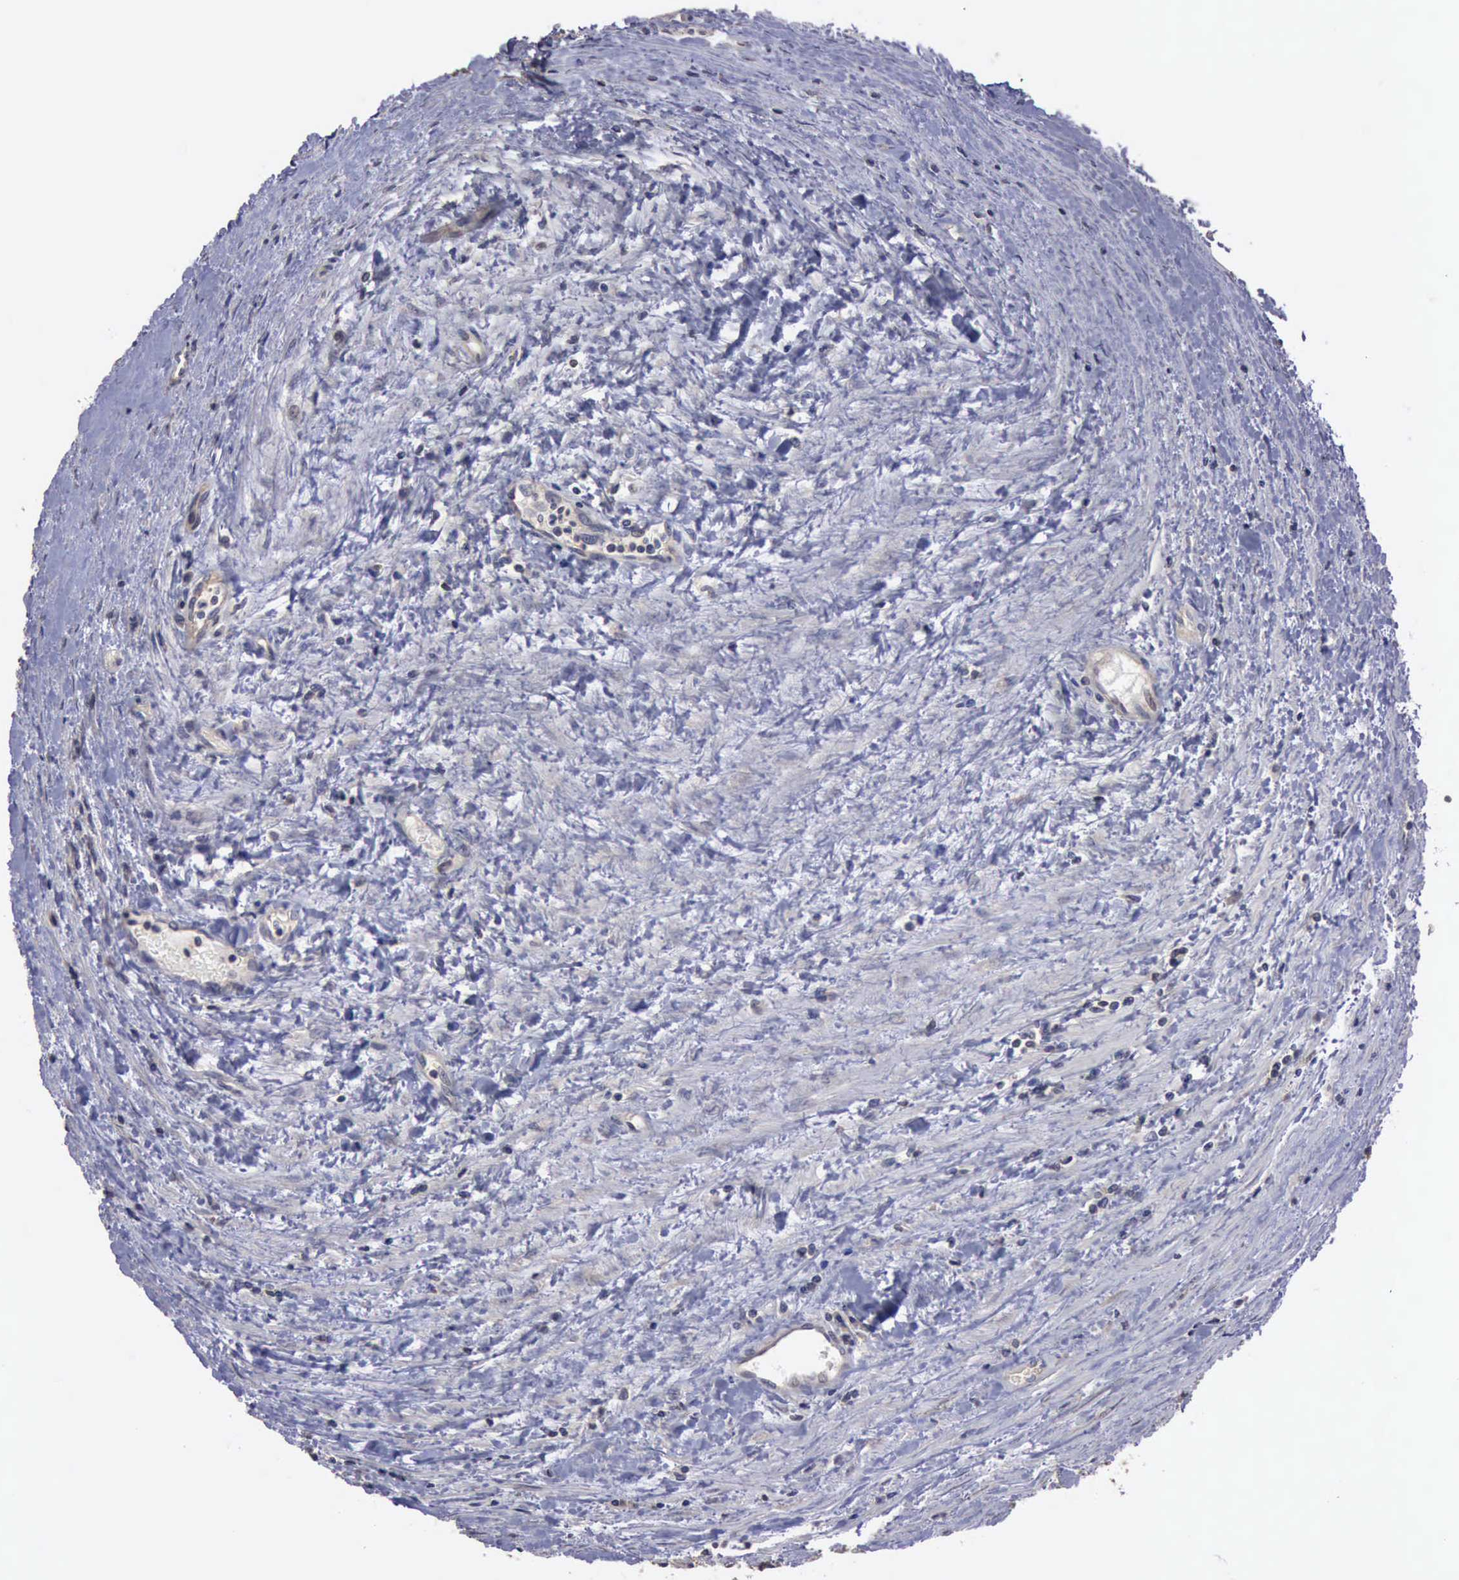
{"staining": {"intensity": "negative", "quantity": "none", "location": "none"}, "tissue": "testis cancer", "cell_type": "Tumor cells", "image_type": "cancer", "snomed": [{"axis": "morphology", "description": "Seminoma, NOS"}, {"axis": "topography", "description": "Testis"}], "caption": "IHC histopathology image of neoplastic tissue: seminoma (testis) stained with DAB (3,3'-diaminobenzidine) displays no significant protein expression in tumor cells.", "gene": "CRKL", "patient": {"sex": "male", "age": 43}}